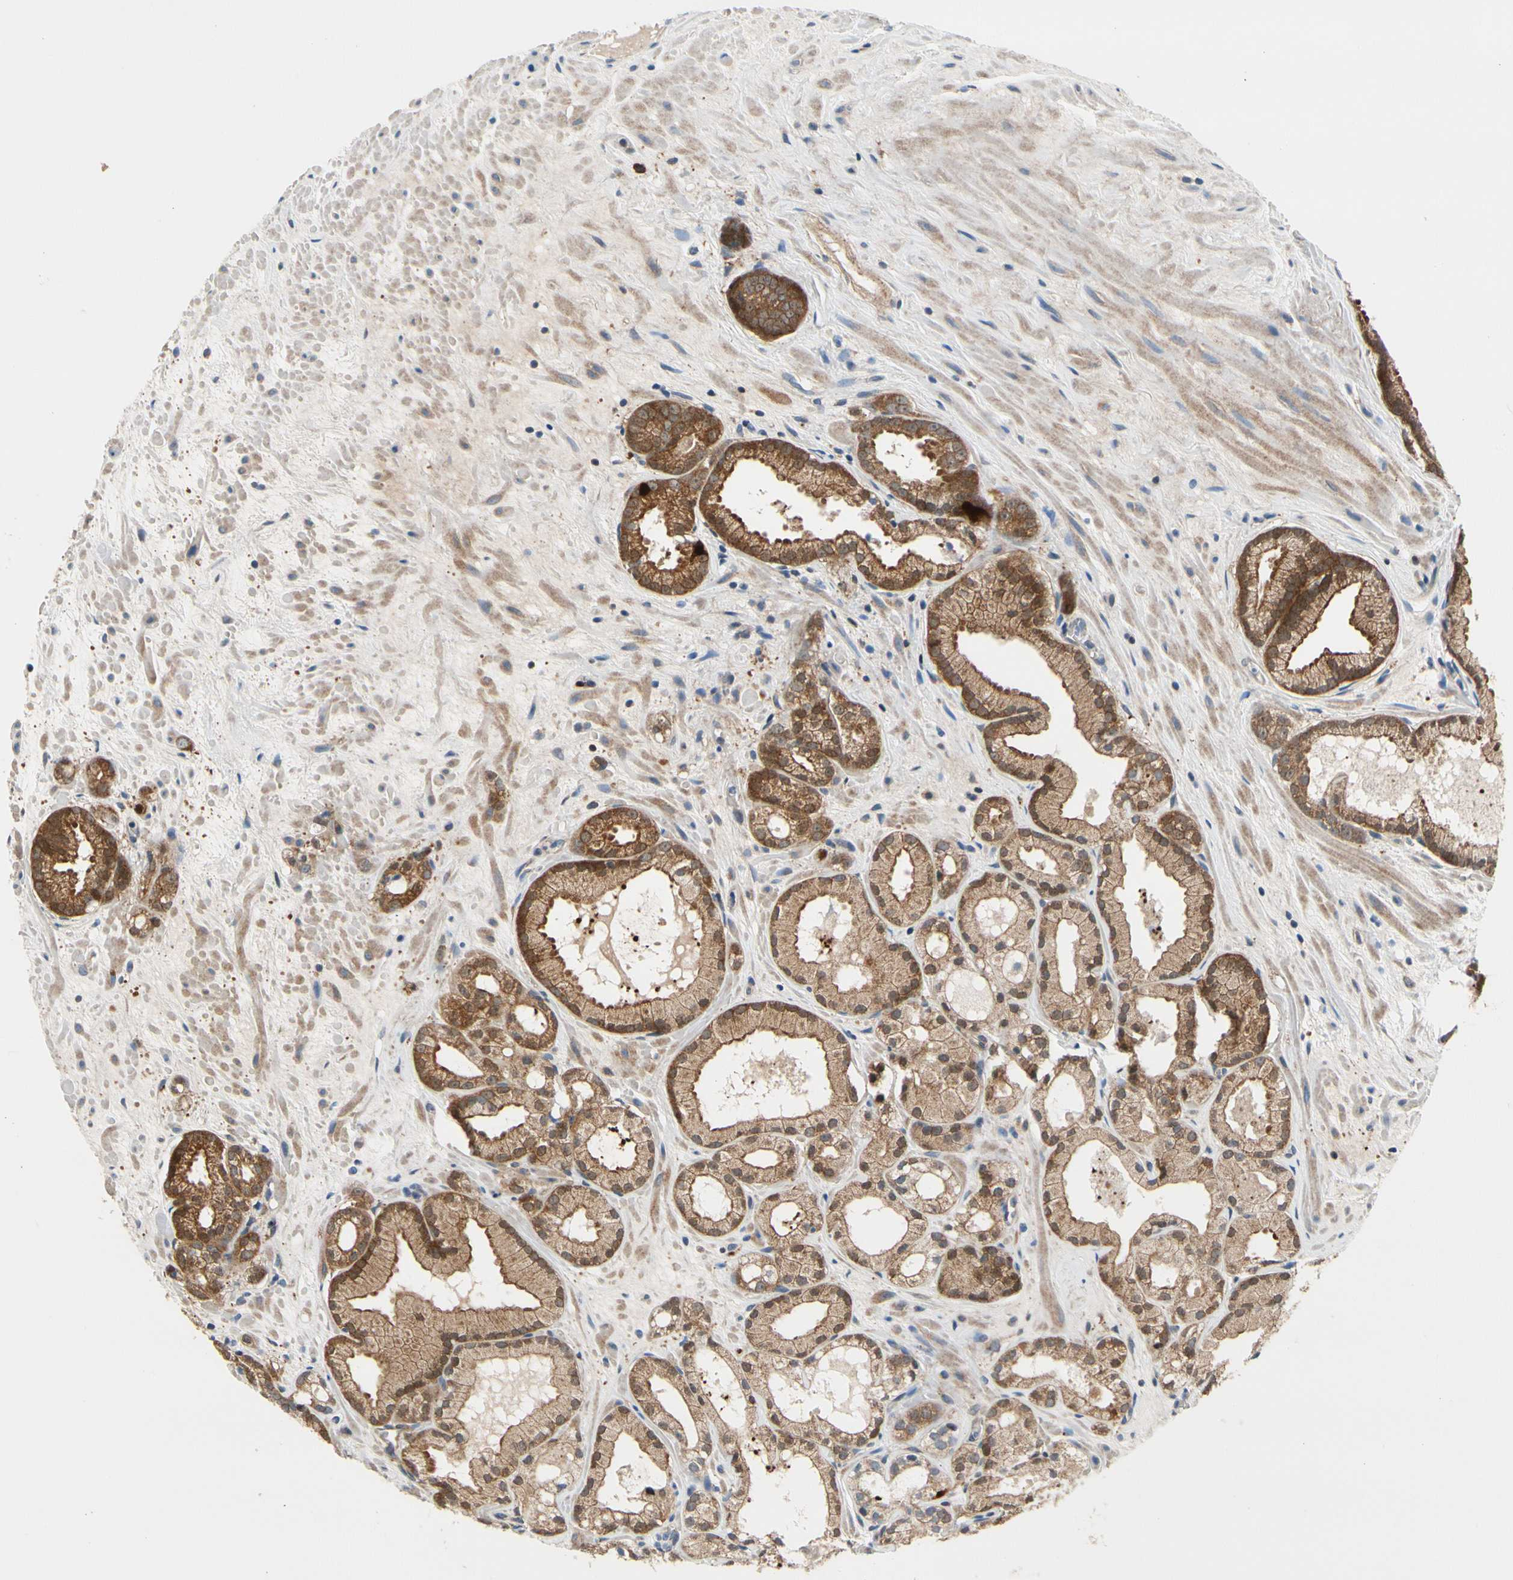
{"staining": {"intensity": "strong", "quantity": "25%-75%", "location": "cytoplasmic/membranous"}, "tissue": "prostate cancer", "cell_type": "Tumor cells", "image_type": "cancer", "snomed": [{"axis": "morphology", "description": "Adenocarcinoma, Low grade"}, {"axis": "topography", "description": "Prostate"}], "caption": "Strong cytoplasmic/membranous positivity is identified in about 25%-75% of tumor cells in prostate adenocarcinoma (low-grade). (Stains: DAB (3,3'-diaminobenzidine) in brown, nuclei in blue, Microscopy: brightfield microscopy at high magnification).", "gene": "PRDX2", "patient": {"sex": "male", "age": 57}}